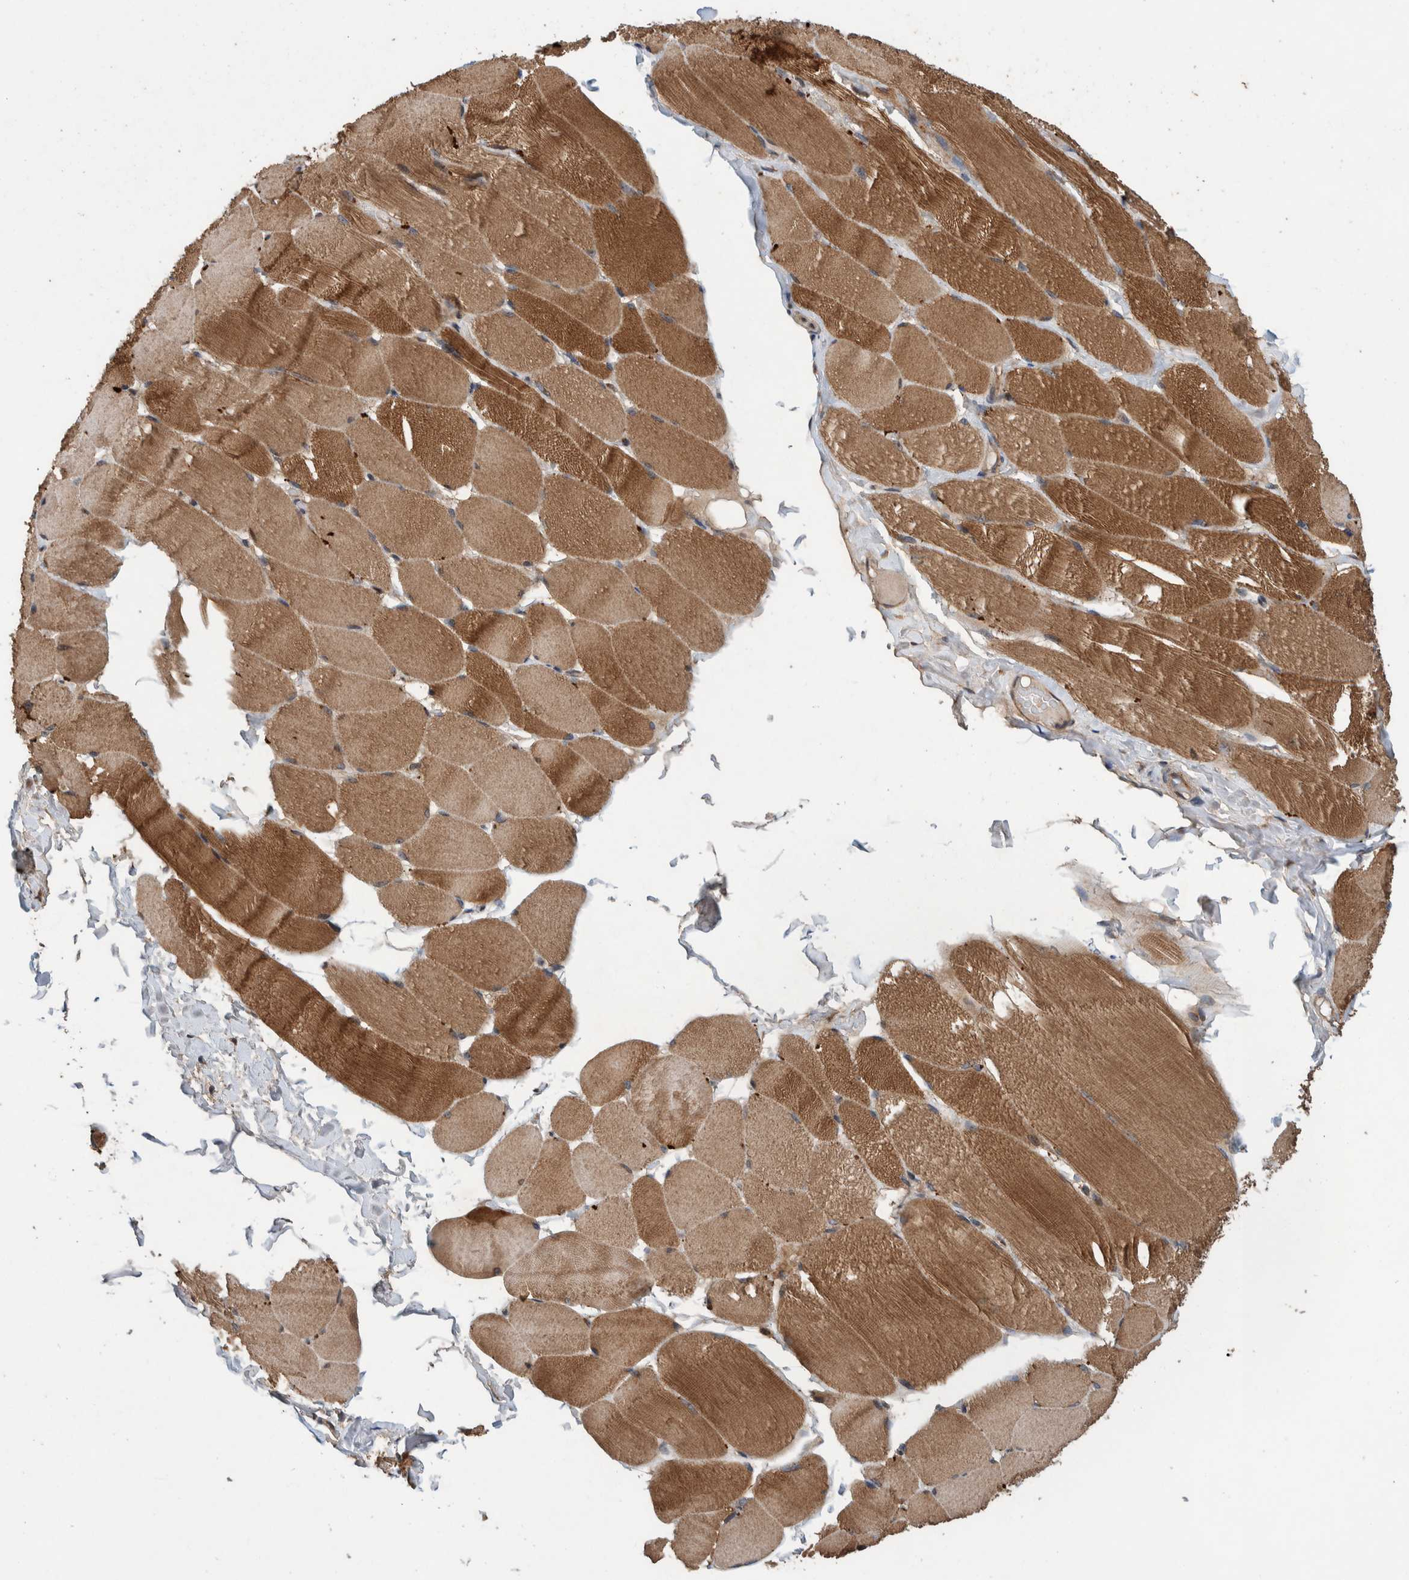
{"staining": {"intensity": "strong", "quantity": ">75%", "location": "cytoplasmic/membranous"}, "tissue": "skeletal muscle", "cell_type": "Myocytes", "image_type": "normal", "snomed": [{"axis": "morphology", "description": "Normal tissue, NOS"}, {"axis": "topography", "description": "Skin"}, {"axis": "topography", "description": "Skeletal muscle"}], "caption": "Immunohistochemical staining of normal human skeletal muscle exhibits high levels of strong cytoplasmic/membranous staining in about >75% of myocytes. The staining was performed using DAB (3,3'-diaminobenzidine) to visualize the protein expression in brown, while the nuclei were stained in blue with hematoxylin (Magnification: 20x).", "gene": "PIK3R6", "patient": {"sex": "male", "age": 83}}